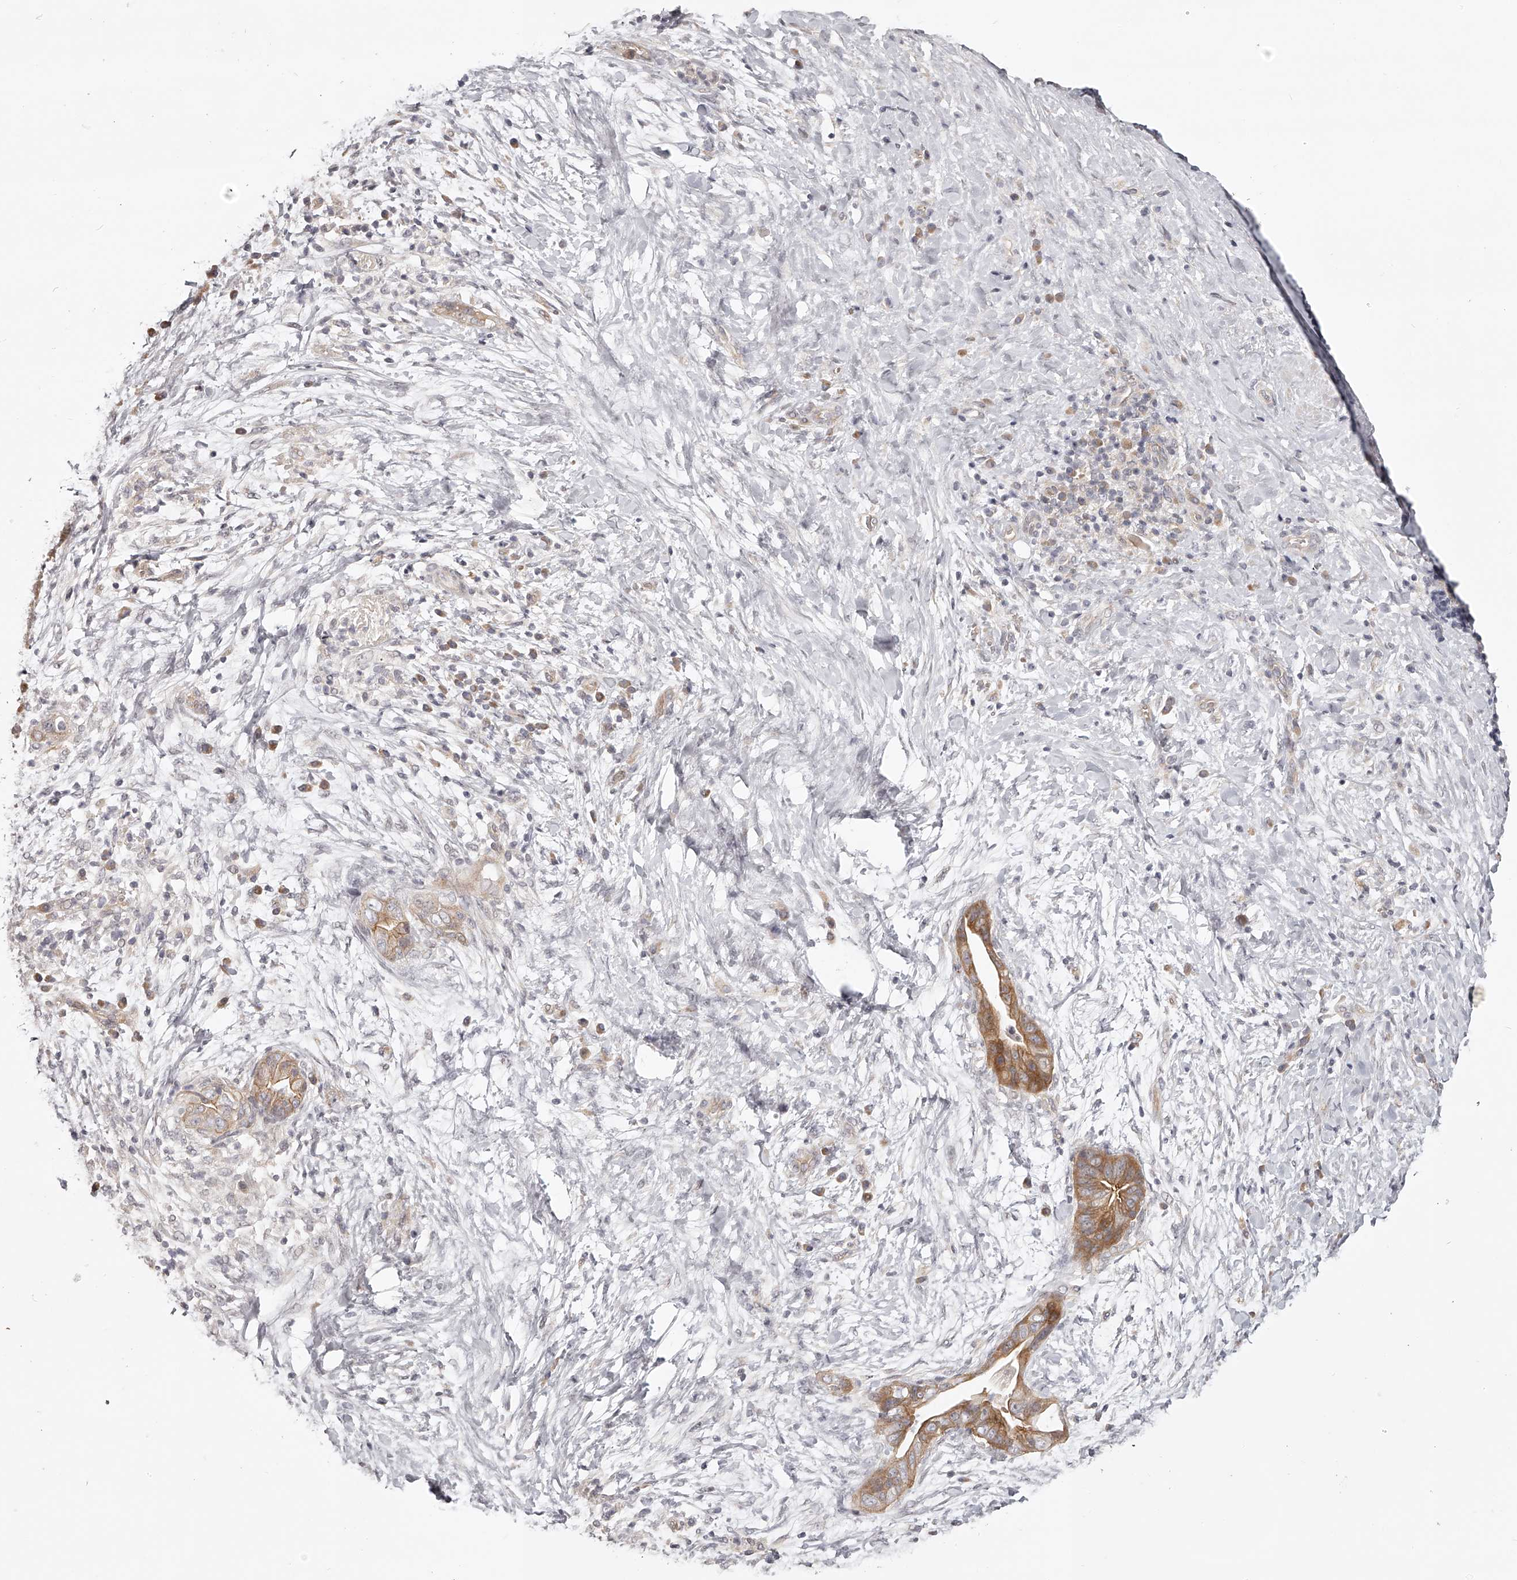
{"staining": {"intensity": "moderate", "quantity": ">75%", "location": "cytoplasmic/membranous"}, "tissue": "pancreatic cancer", "cell_type": "Tumor cells", "image_type": "cancer", "snomed": [{"axis": "morphology", "description": "Adenocarcinoma, NOS"}, {"axis": "topography", "description": "Pancreas"}], "caption": "Moderate cytoplasmic/membranous protein positivity is identified in approximately >75% of tumor cells in pancreatic cancer (adenocarcinoma). (brown staining indicates protein expression, while blue staining denotes nuclei).", "gene": "ZNF582", "patient": {"sex": "male", "age": 75}}